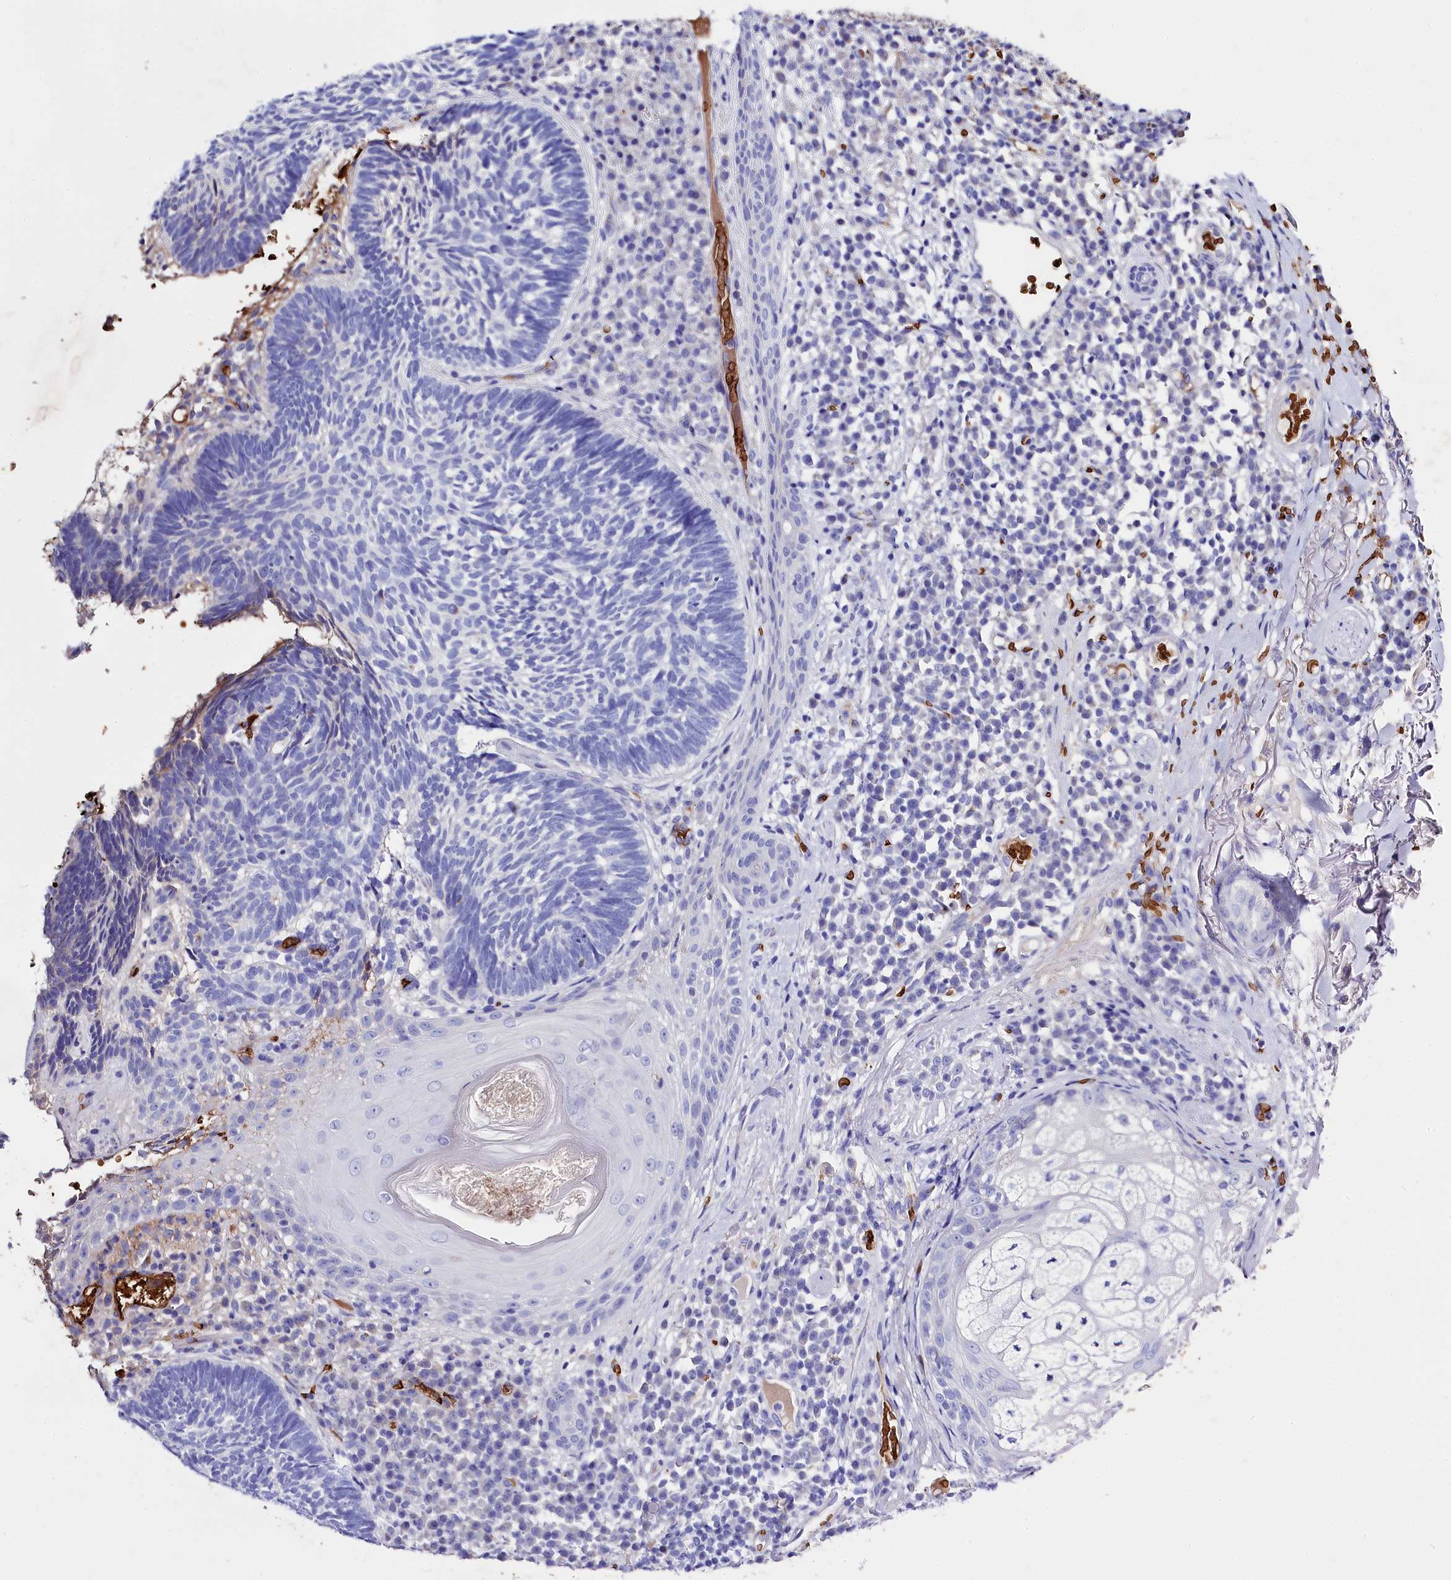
{"staining": {"intensity": "negative", "quantity": "none", "location": "none"}, "tissue": "skin cancer", "cell_type": "Tumor cells", "image_type": "cancer", "snomed": [{"axis": "morphology", "description": "Basal cell carcinoma"}, {"axis": "topography", "description": "Skin"}], "caption": "Immunohistochemistry (IHC) histopathology image of skin cancer (basal cell carcinoma) stained for a protein (brown), which demonstrates no staining in tumor cells.", "gene": "RPUSD3", "patient": {"sex": "male", "age": 88}}